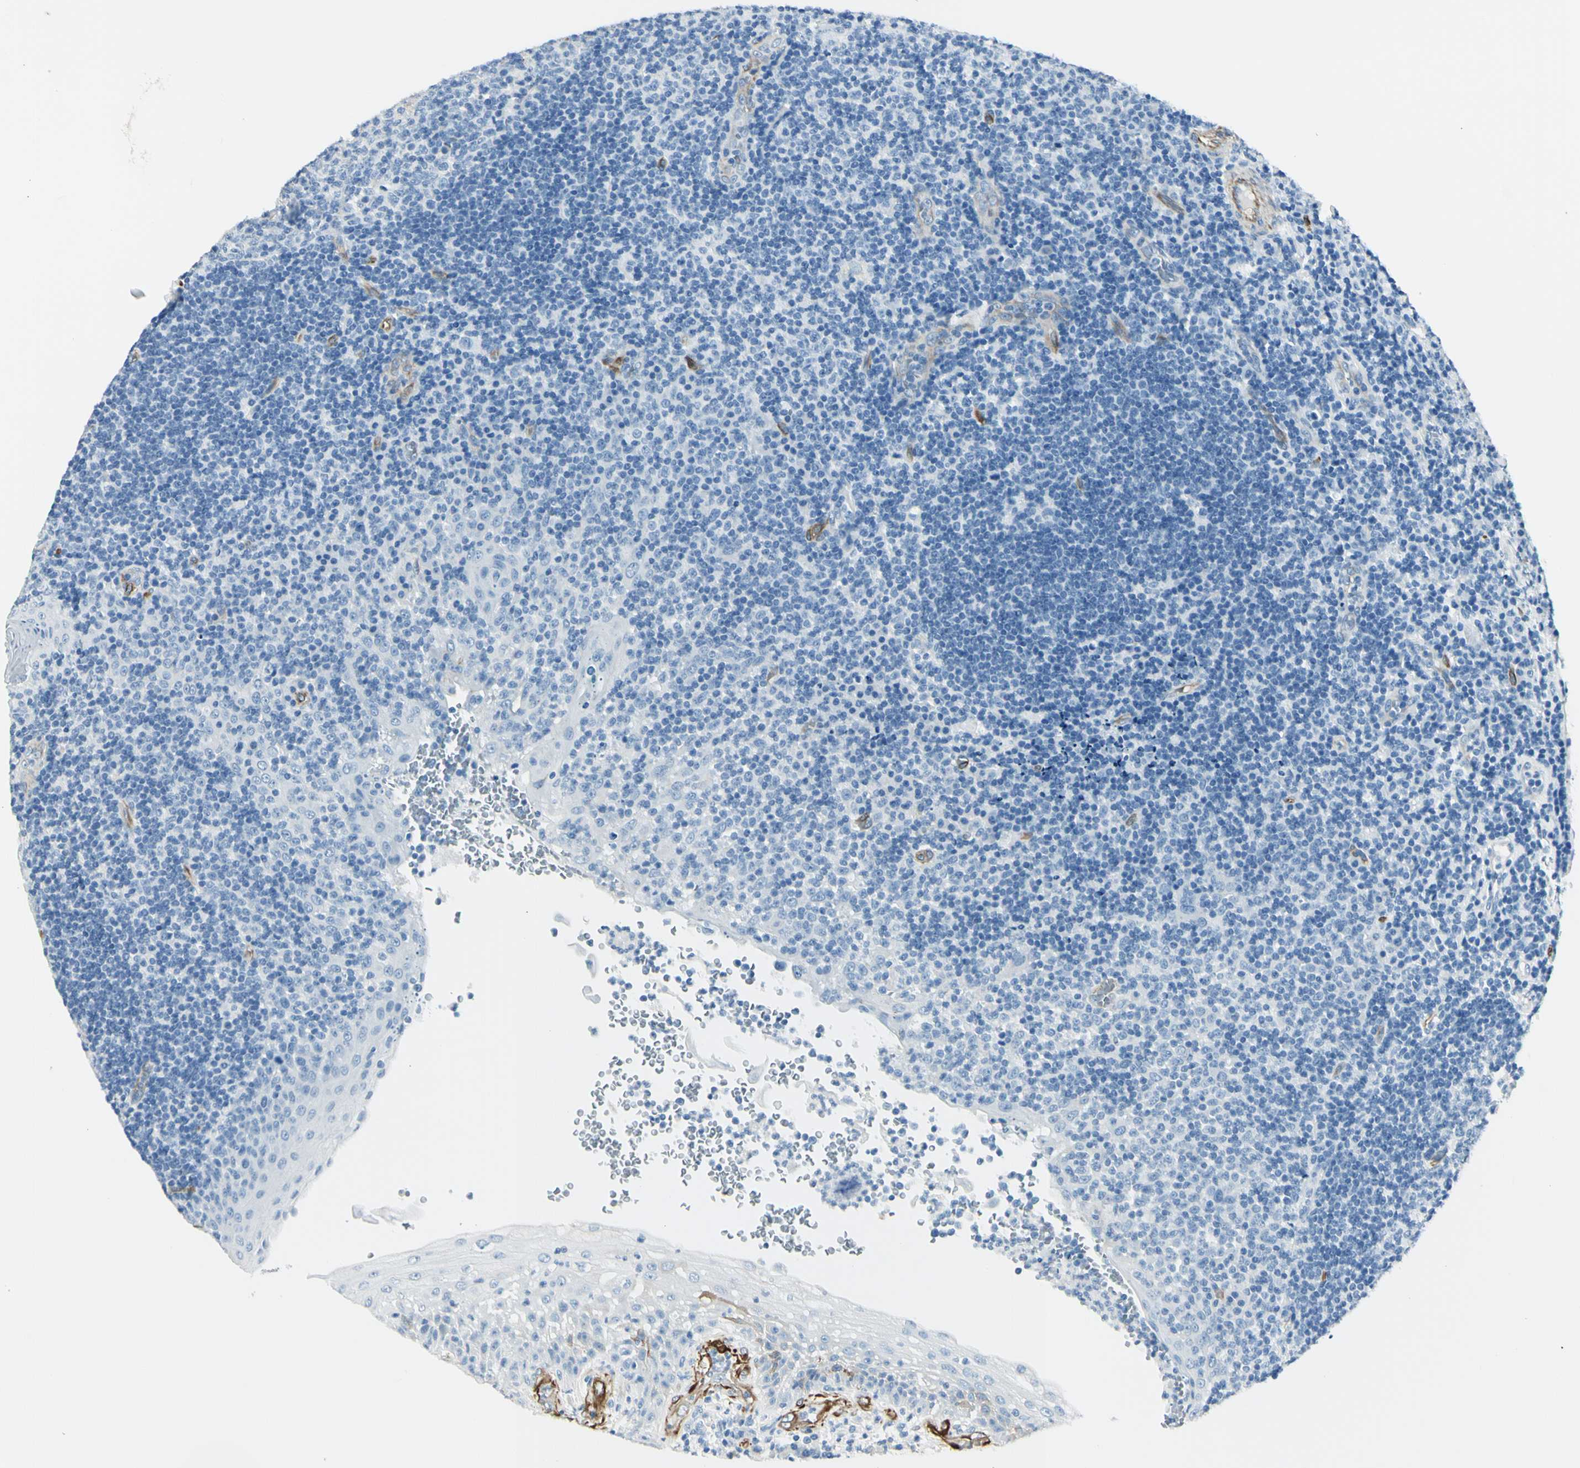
{"staining": {"intensity": "negative", "quantity": "none", "location": "none"}, "tissue": "tonsil", "cell_type": "Germinal center cells", "image_type": "normal", "snomed": [{"axis": "morphology", "description": "Normal tissue, NOS"}, {"axis": "topography", "description": "Tonsil"}], "caption": "Immunohistochemistry of normal tonsil reveals no expression in germinal center cells. (DAB IHC with hematoxylin counter stain).", "gene": "PTH2R", "patient": {"sex": "female", "age": 40}}